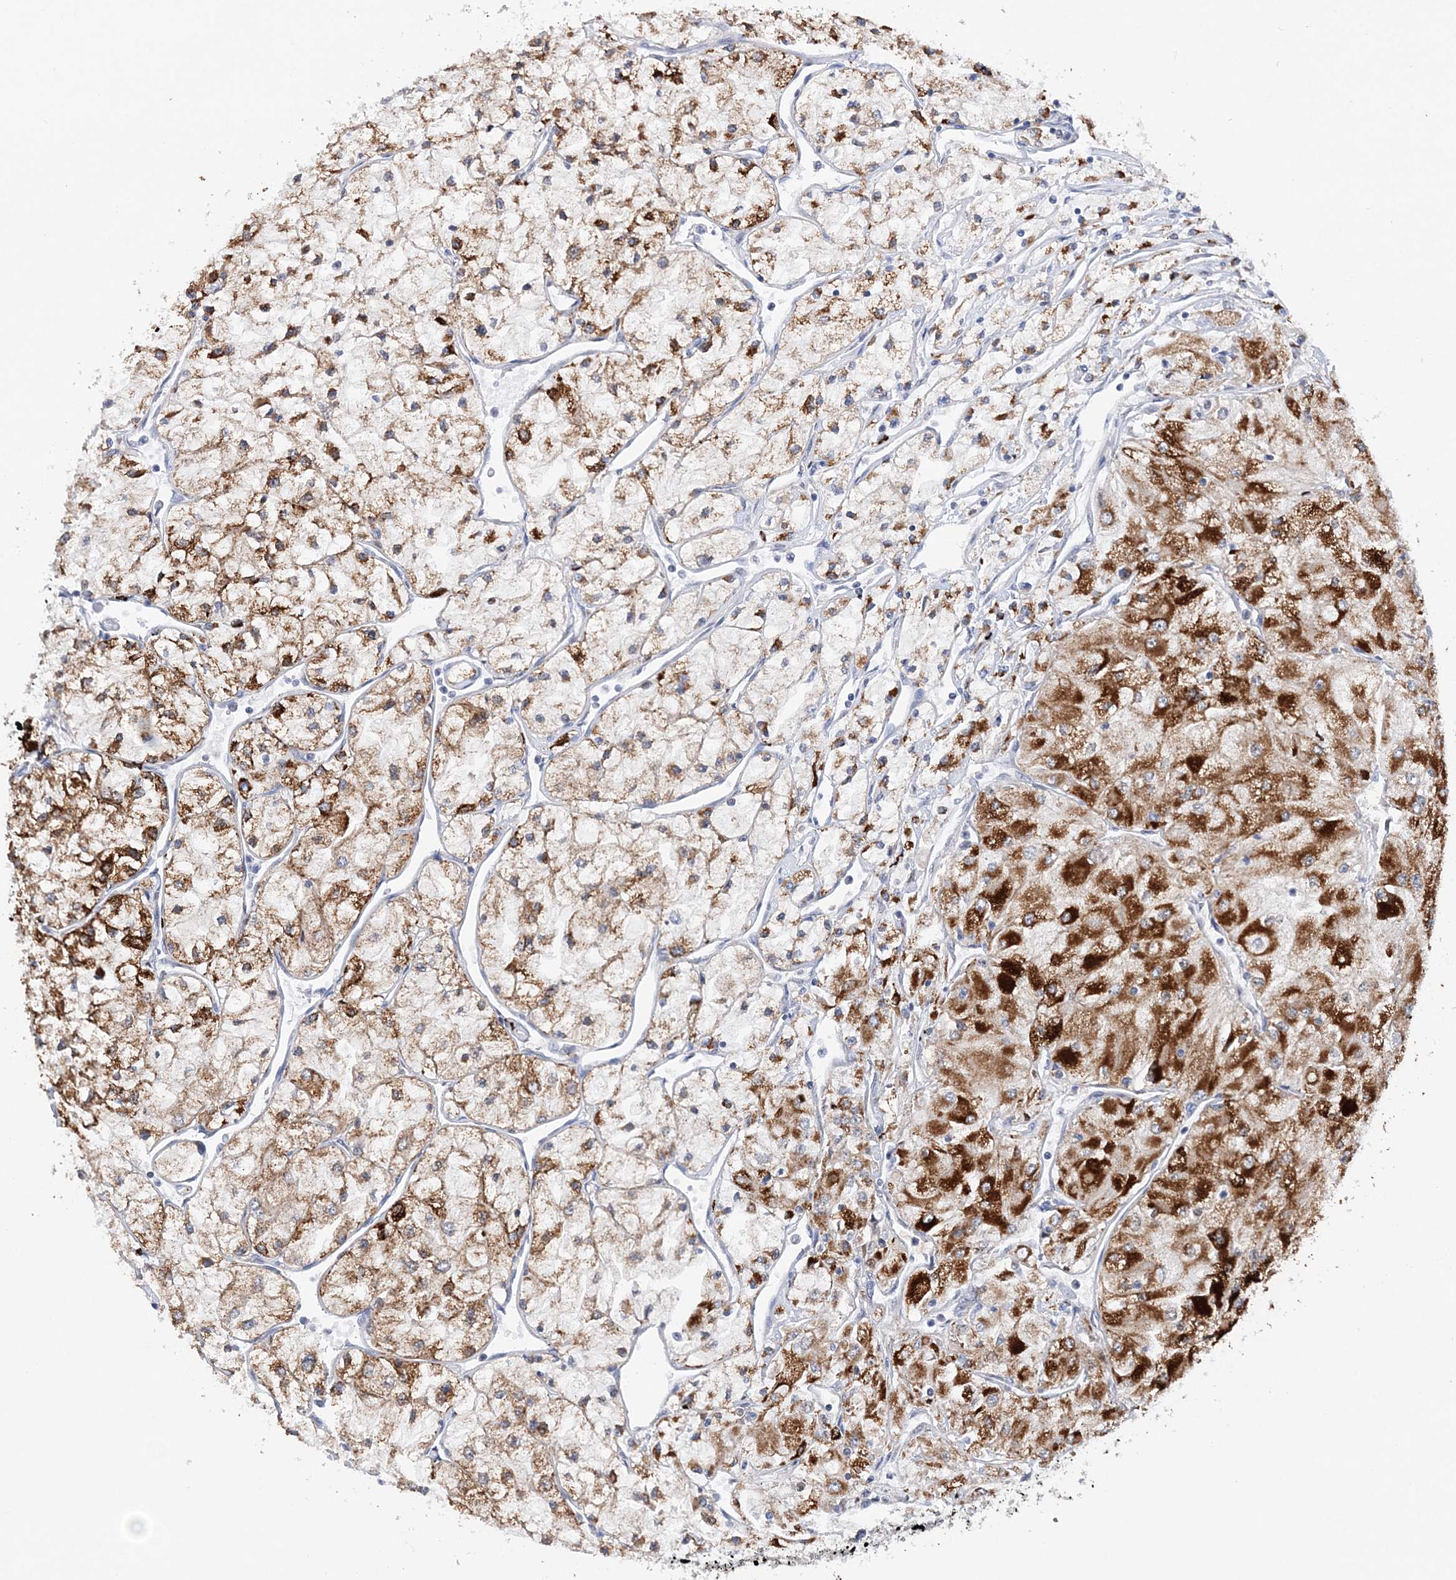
{"staining": {"intensity": "moderate", "quantity": ">75%", "location": "cytoplasmic/membranous"}, "tissue": "renal cancer", "cell_type": "Tumor cells", "image_type": "cancer", "snomed": [{"axis": "morphology", "description": "Adenocarcinoma, NOS"}, {"axis": "topography", "description": "Kidney"}], "caption": "This is an image of immunohistochemistry staining of renal cancer (adenocarcinoma), which shows moderate staining in the cytoplasmic/membranous of tumor cells.", "gene": "NIT2", "patient": {"sex": "male", "age": 80}}